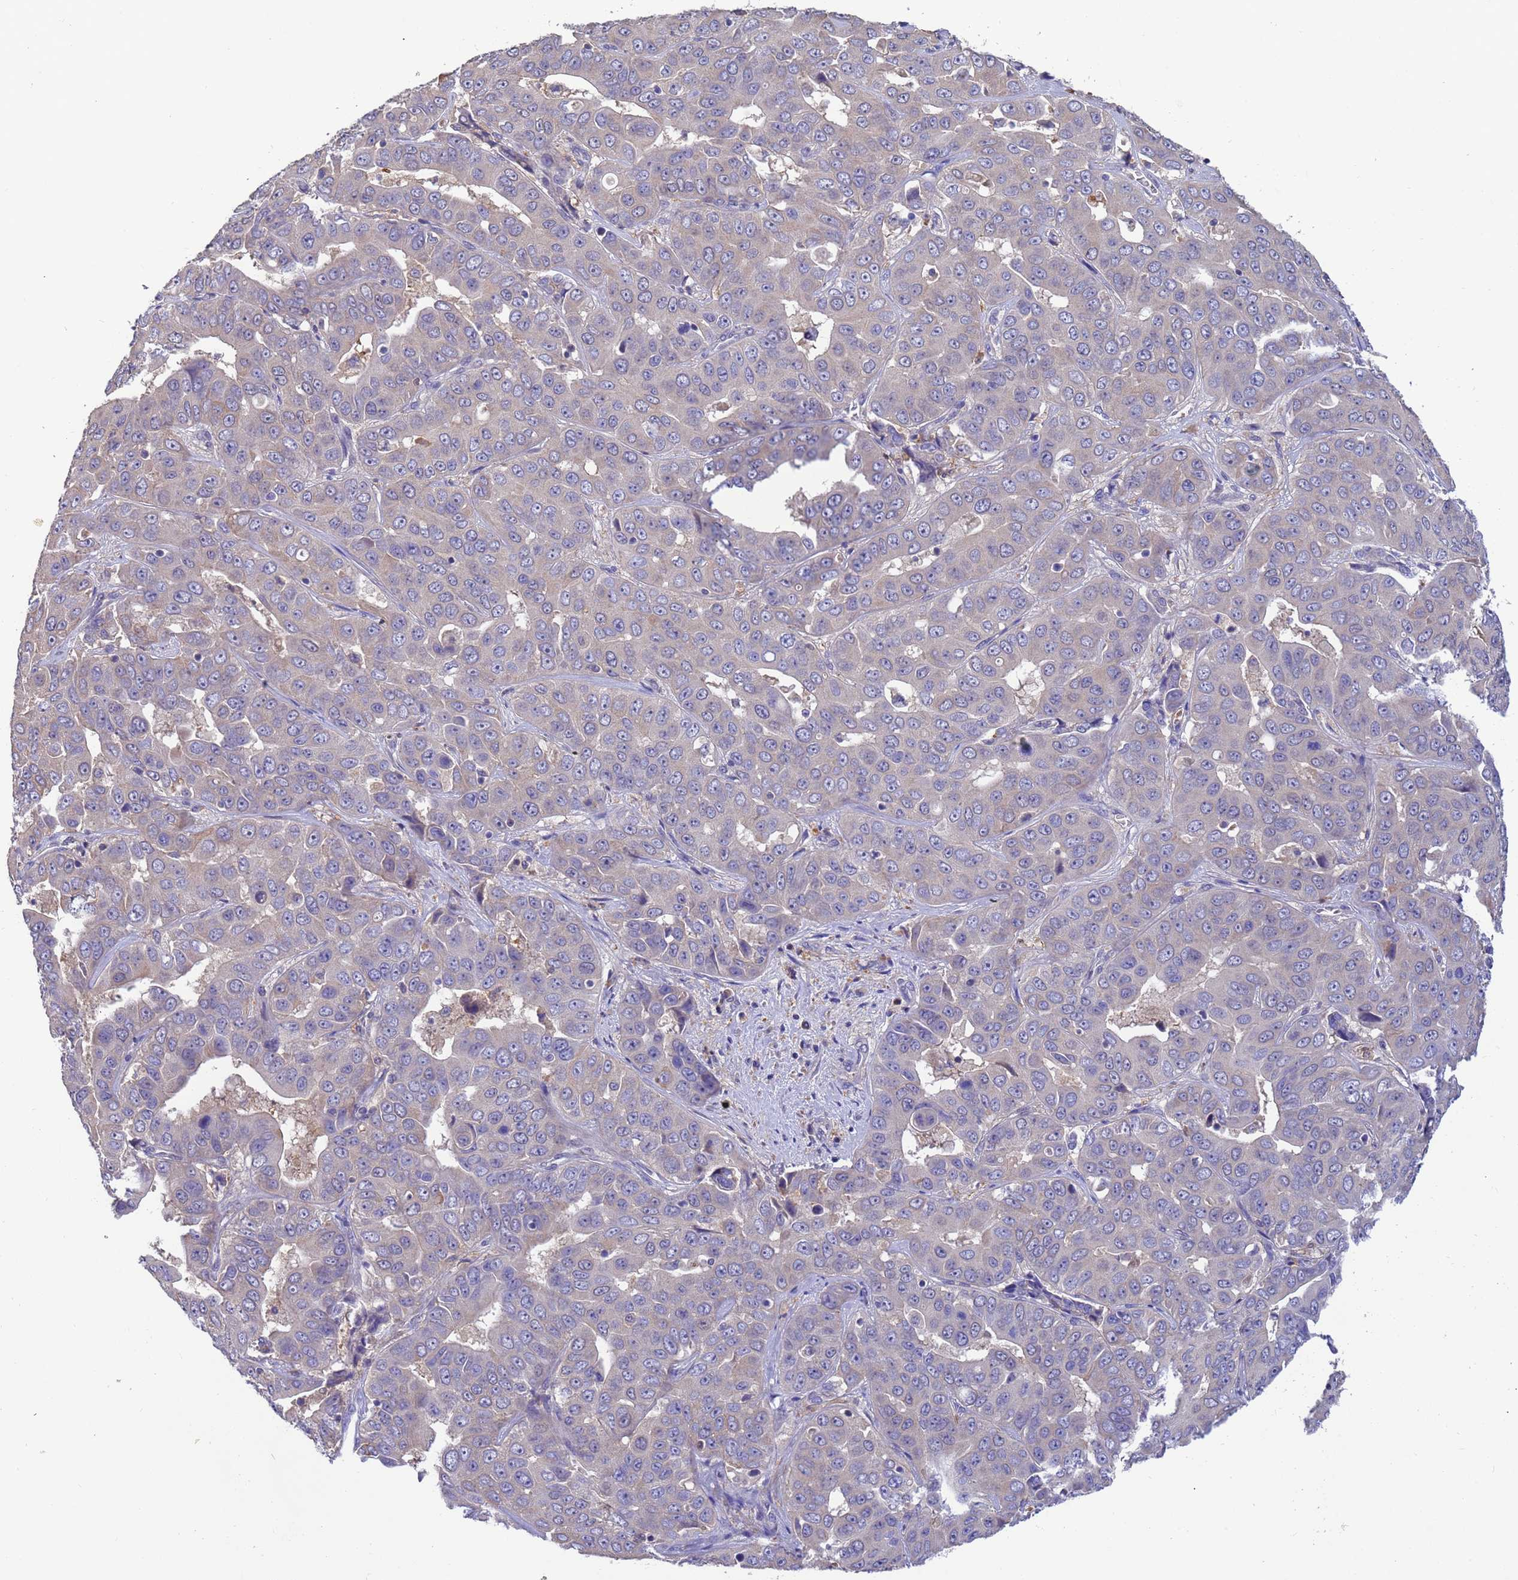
{"staining": {"intensity": "negative", "quantity": "none", "location": "none"}, "tissue": "liver cancer", "cell_type": "Tumor cells", "image_type": "cancer", "snomed": [{"axis": "morphology", "description": "Cholangiocarcinoma"}, {"axis": "topography", "description": "Liver"}], "caption": "High power microscopy micrograph of an IHC histopathology image of cholangiocarcinoma (liver), revealing no significant staining in tumor cells.", "gene": "AMPD3", "patient": {"sex": "female", "age": 52}}